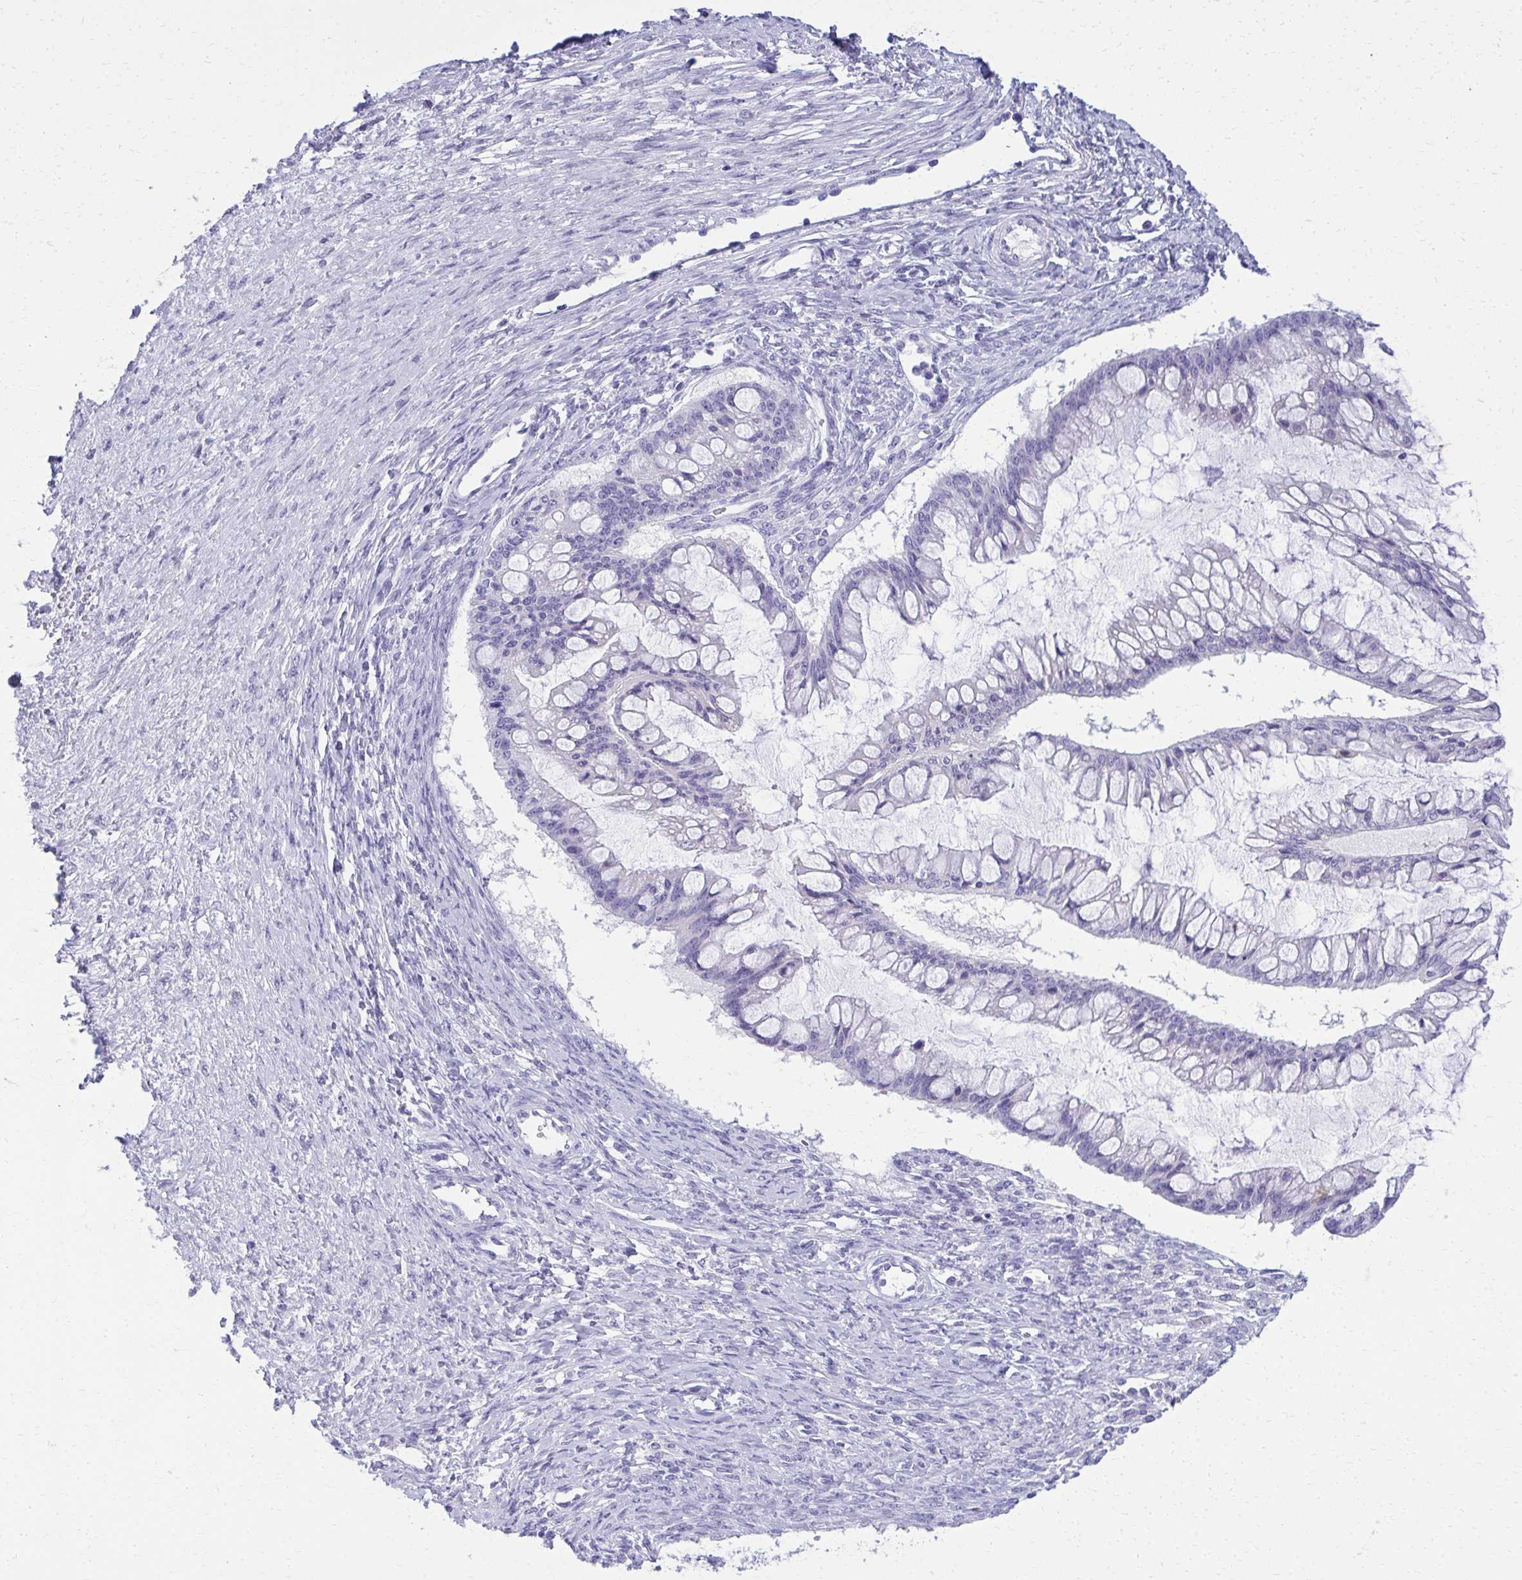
{"staining": {"intensity": "negative", "quantity": "none", "location": "none"}, "tissue": "ovarian cancer", "cell_type": "Tumor cells", "image_type": "cancer", "snomed": [{"axis": "morphology", "description": "Cystadenocarcinoma, mucinous, NOS"}, {"axis": "topography", "description": "Ovary"}], "caption": "High magnification brightfield microscopy of mucinous cystadenocarcinoma (ovarian) stained with DAB (3,3'-diaminobenzidine) (brown) and counterstained with hematoxylin (blue): tumor cells show no significant positivity.", "gene": "AIG1", "patient": {"sex": "female", "age": 73}}